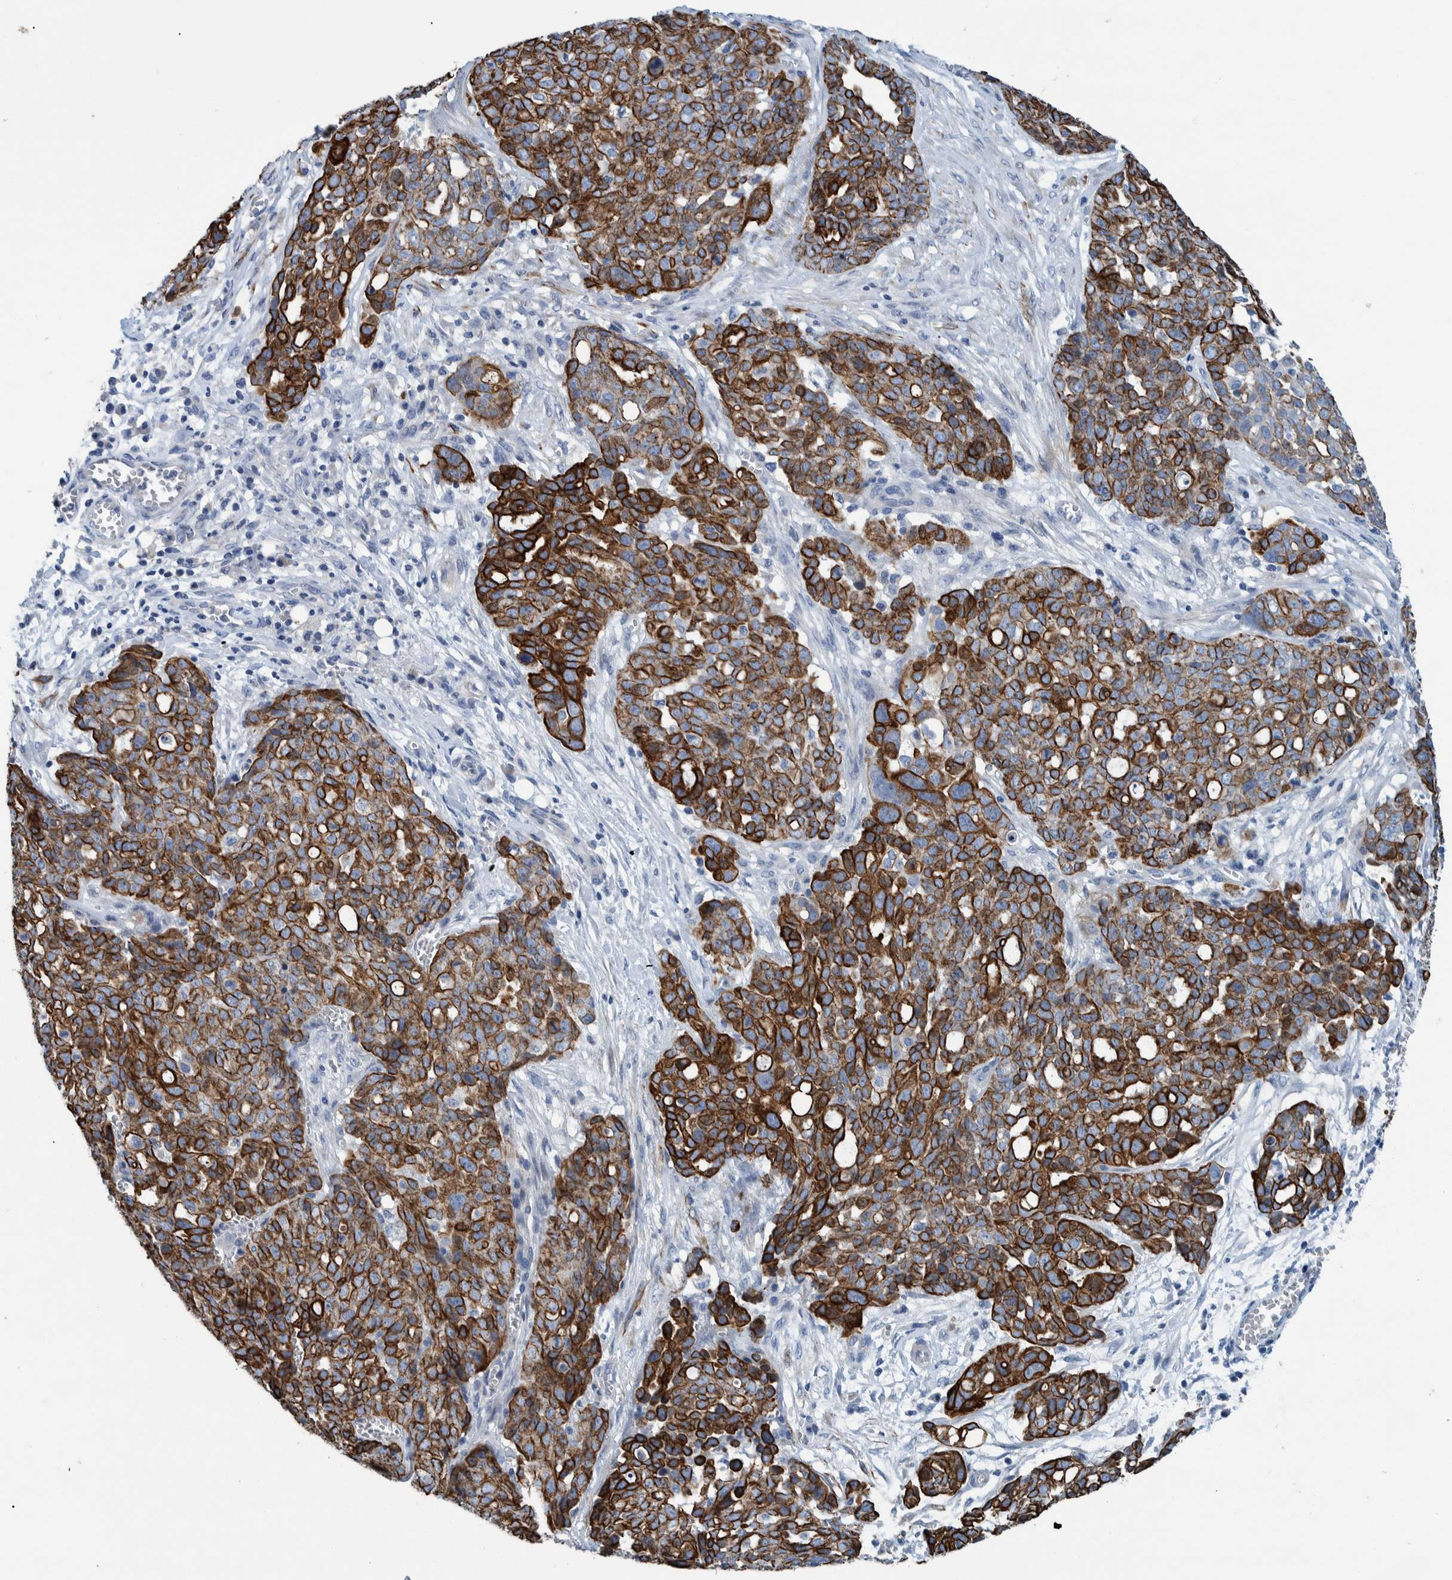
{"staining": {"intensity": "strong", "quantity": ">75%", "location": "cytoplasmic/membranous"}, "tissue": "ovarian cancer", "cell_type": "Tumor cells", "image_type": "cancer", "snomed": [{"axis": "morphology", "description": "Cystadenocarcinoma, serous, NOS"}, {"axis": "topography", "description": "Soft tissue"}, {"axis": "topography", "description": "Ovary"}], "caption": "There is high levels of strong cytoplasmic/membranous staining in tumor cells of ovarian serous cystadenocarcinoma, as demonstrated by immunohistochemical staining (brown color).", "gene": "MKS1", "patient": {"sex": "female", "age": 57}}